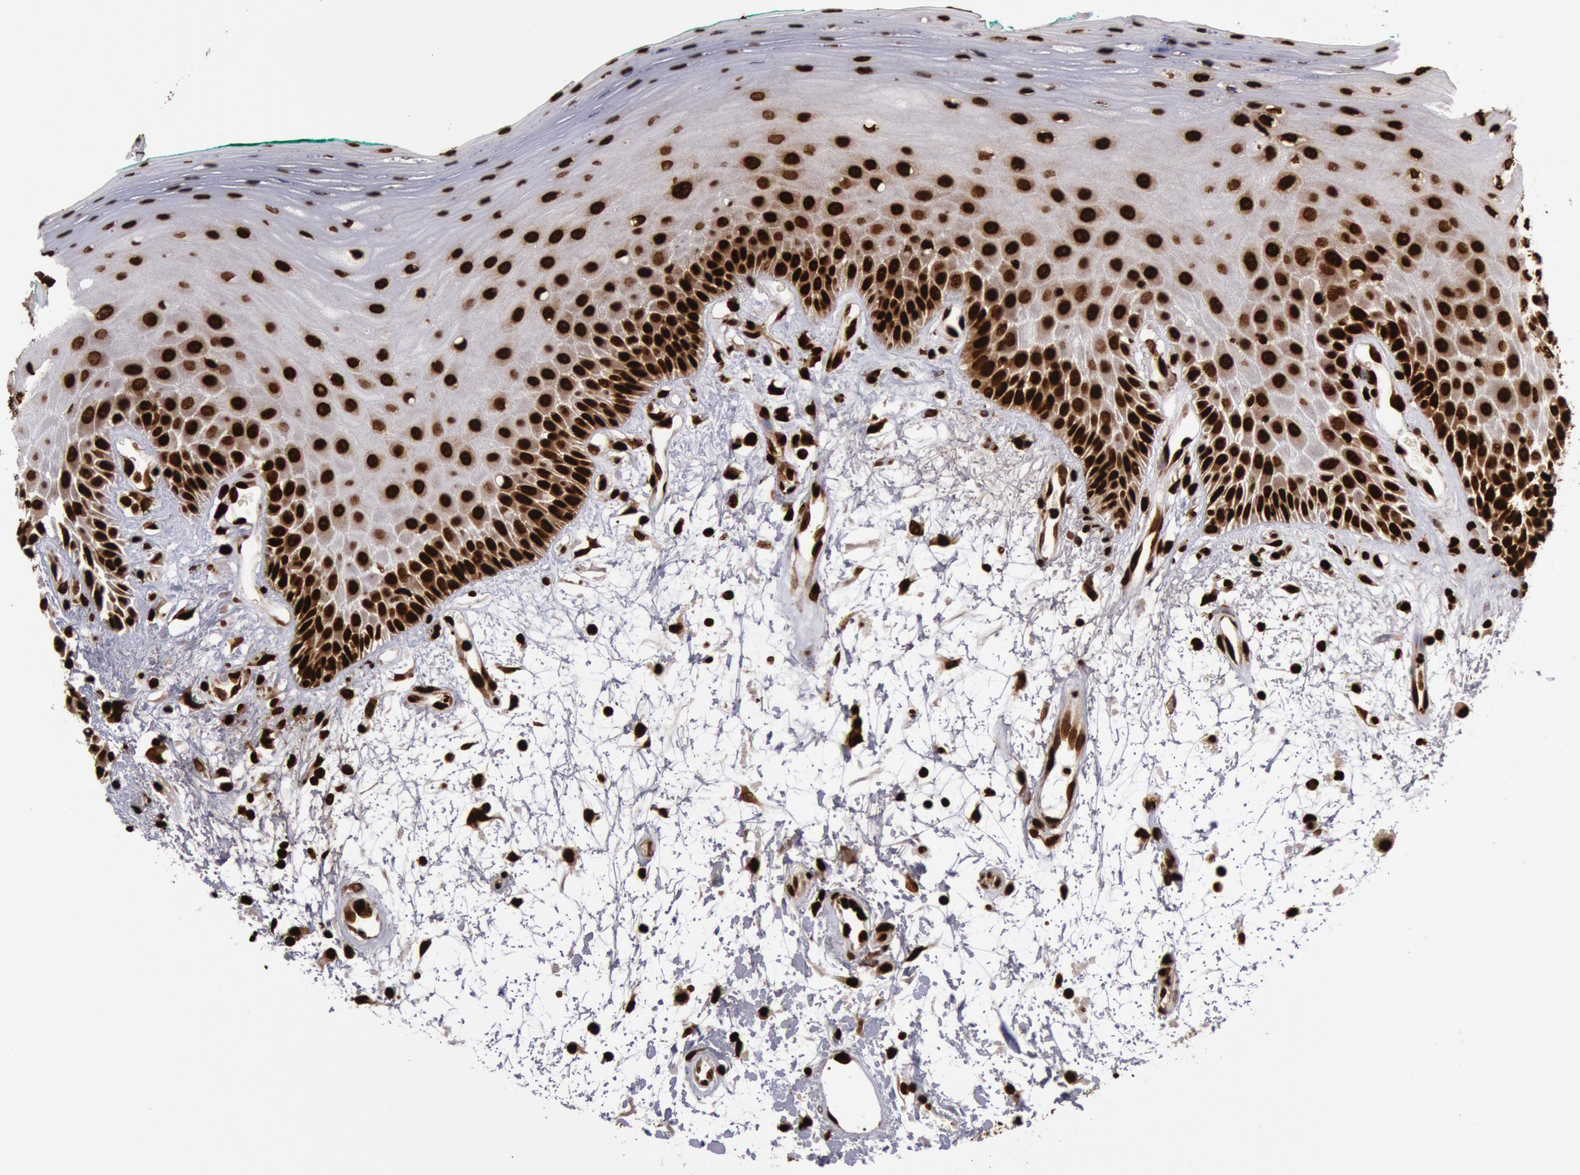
{"staining": {"intensity": "strong", "quantity": ">75%", "location": "nuclear"}, "tissue": "oral mucosa", "cell_type": "Squamous epithelial cells", "image_type": "normal", "snomed": [{"axis": "morphology", "description": "Normal tissue, NOS"}, {"axis": "morphology", "description": "Squamous cell carcinoma, NOS"}, {"axis": "topography", "description": "Skeletal muscle"}, {"axis": "topography", "description": "Oral tissue"}, {"axis": "topography", "description": "Head-Neck"}], "caption": "Immunohistochemistry histopathology image of benign oral mucosa: oral mucosa stained using immunohistochemistry (IHC) shows high levels of strong protein expression localized specifically in the nuclear of squamous epithelial cells, appearing as a nuclear brown color.", "gene": "H3", "patient": {"sex": "female", "age": 84}}